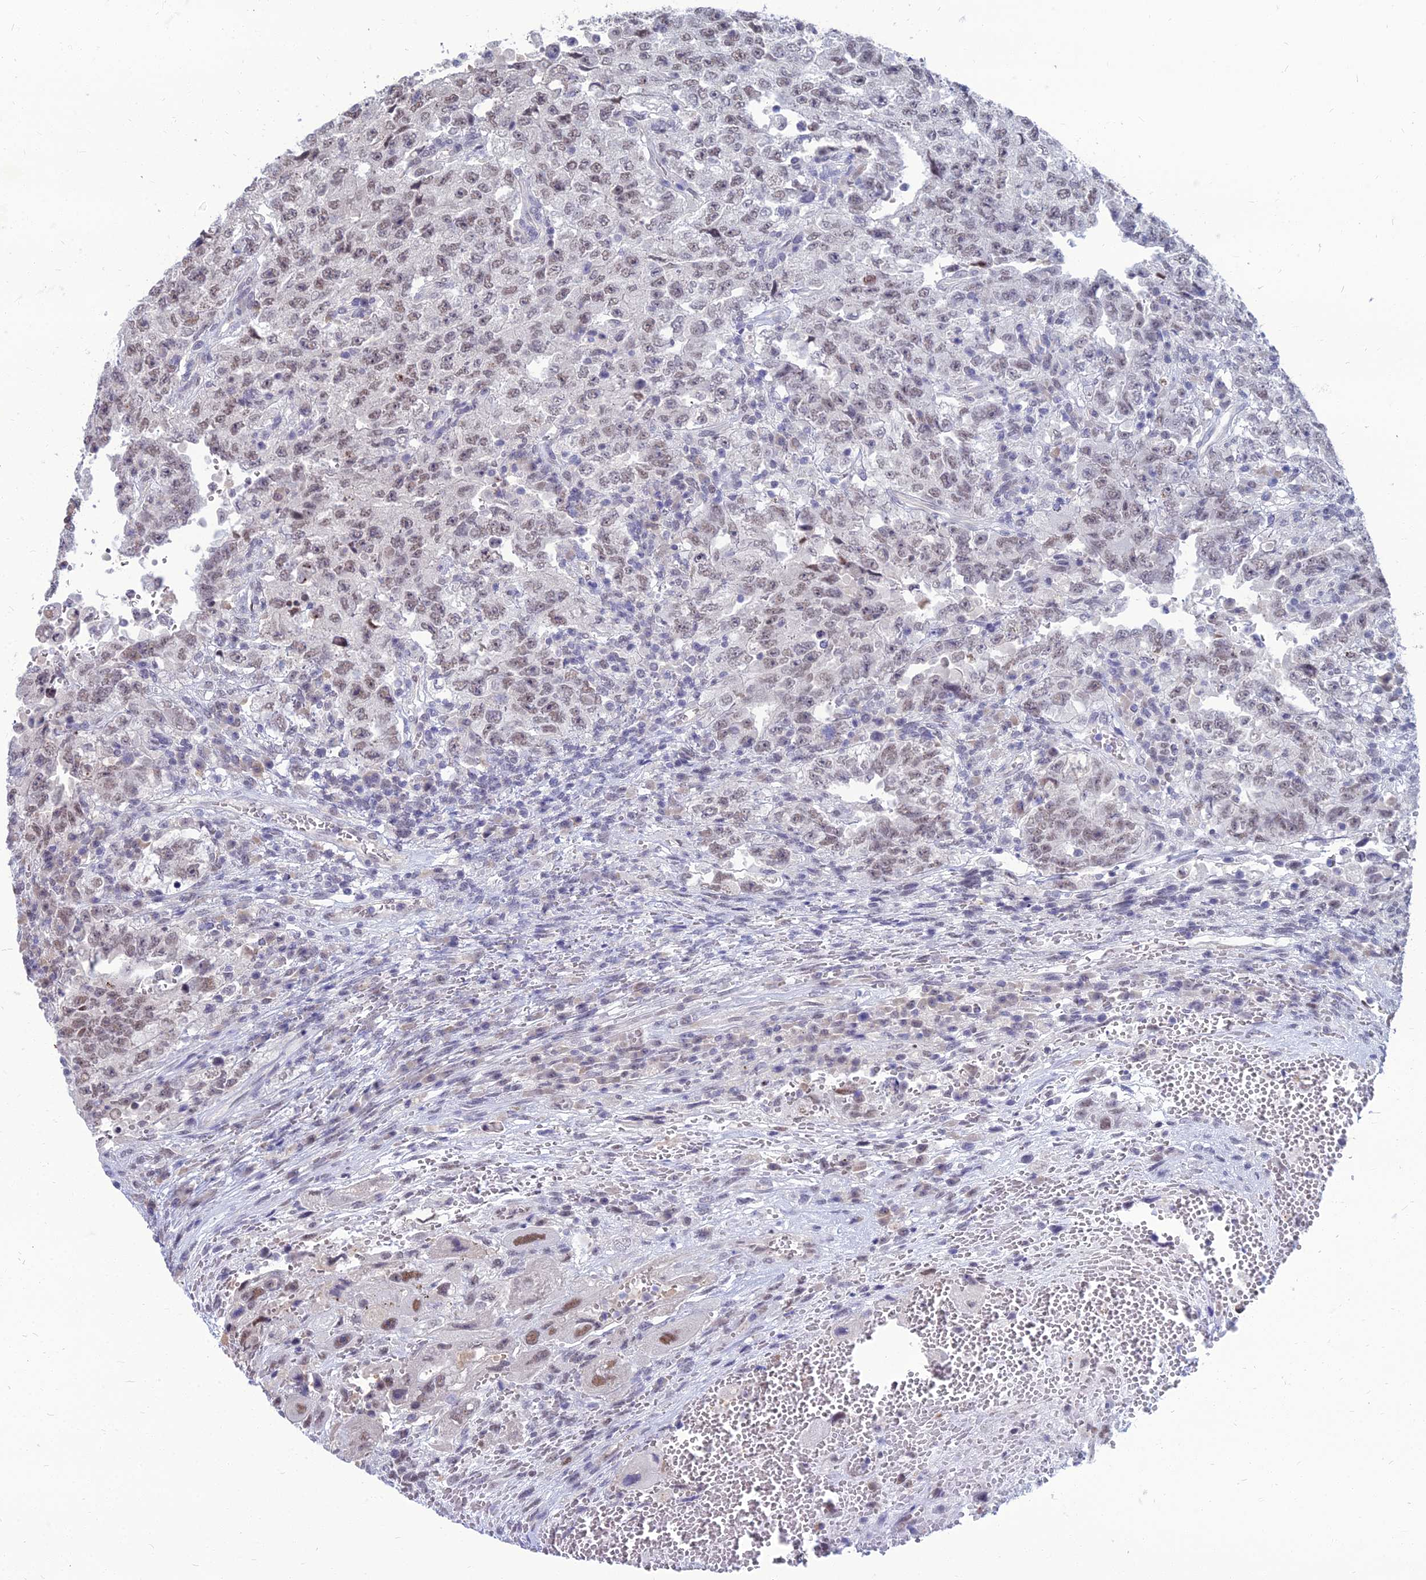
{"staining": {"intensity": "weak", "quantity": "25%-75%", "location": "nuclear"}, "tissue": "testis cancer", "cell_type": "Tumor cells", "image_type": "cancer", "snomed": [{"axis": "morphology", "description": "Carcinoma, Embryonal, NOS"}, {"axis": "topography", "description": "Testis"}], "caption": "A high-resolution histopathology image shows IHC staining of testis cancer (embryonal carcinoma), which shows weak nuclear positivity in about 25%-75% of tumor cells.", "gene": "SRSF7", "patient": {"sex": "male", "age": 26}}